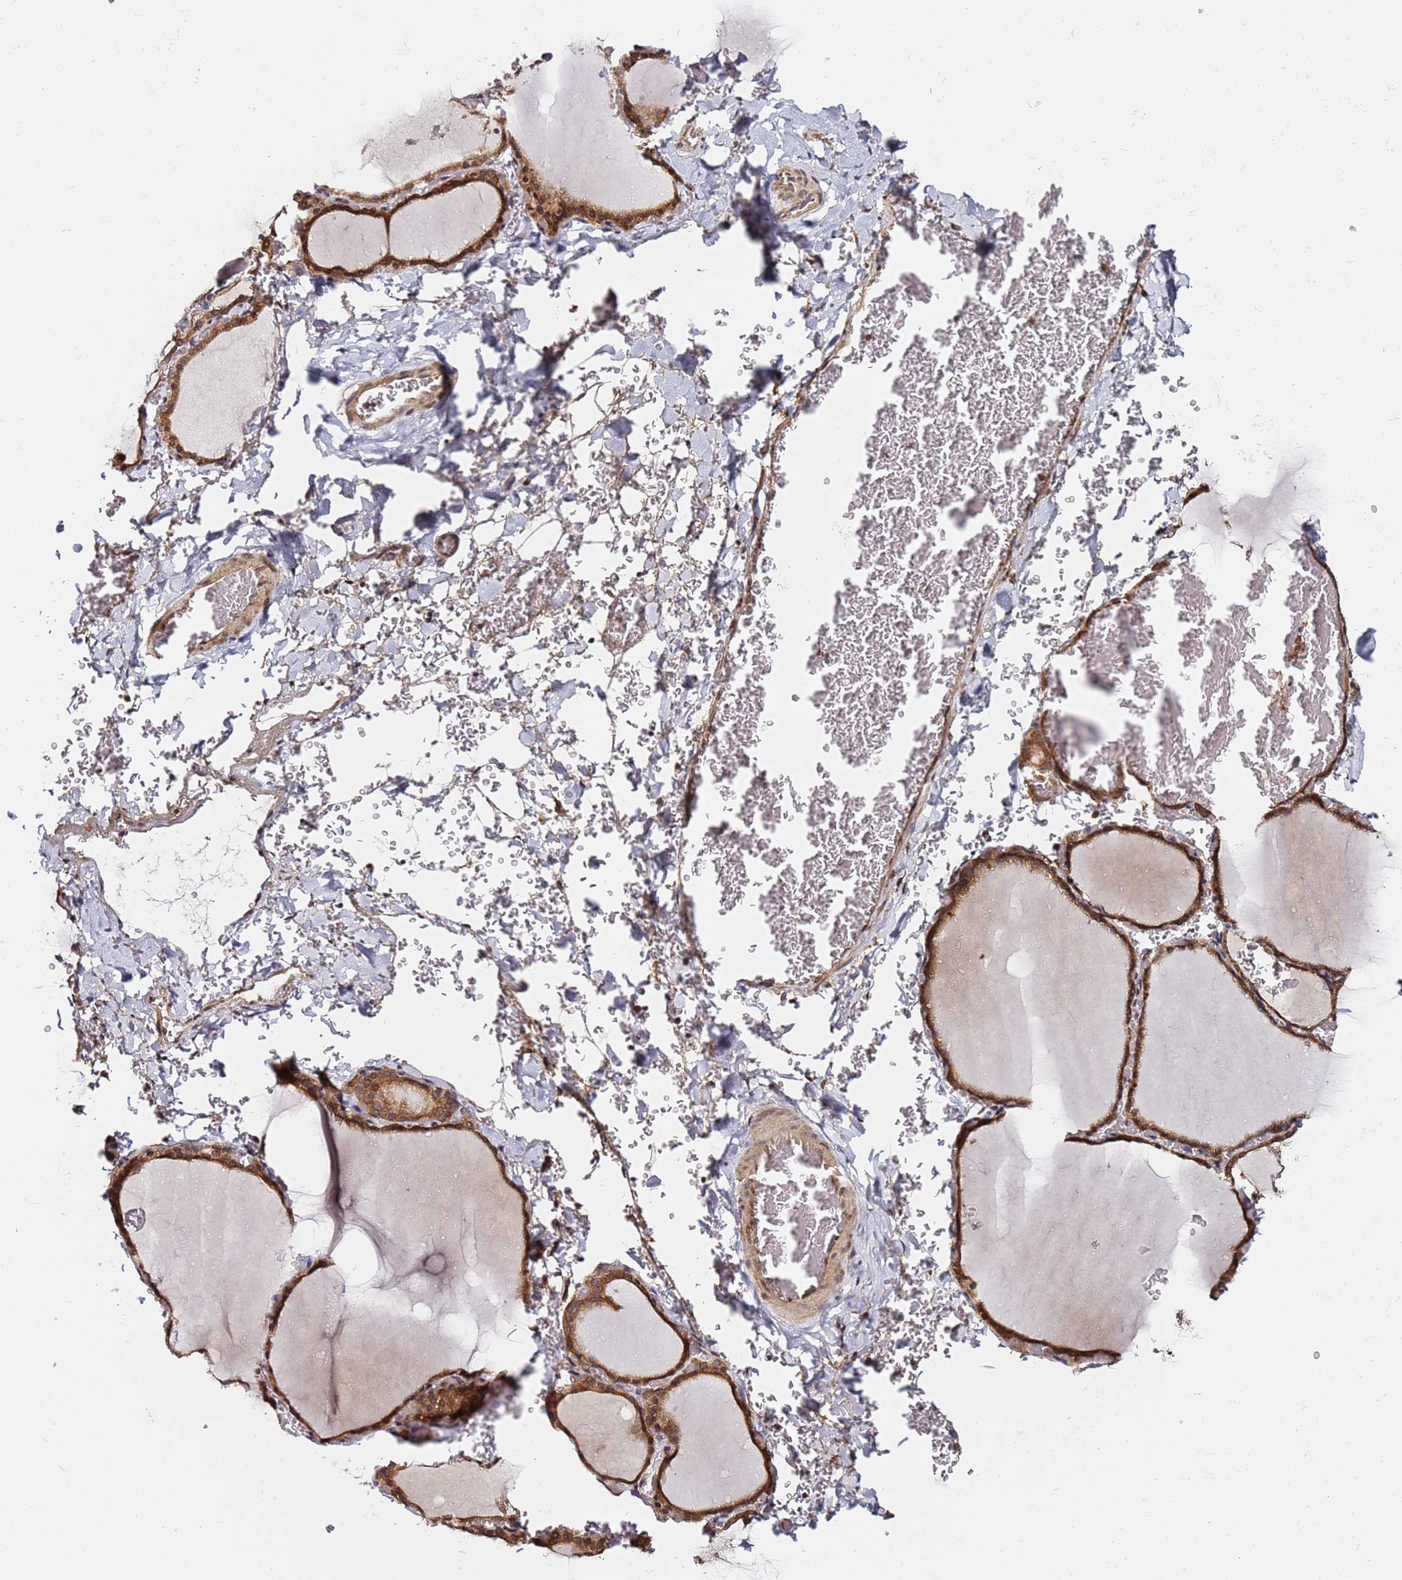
{"staining": {"intensity": "strong", "quantity": ">75%", "location": "cytoplasmic/membranous"}, "tissue": "thyroid gland", "cell_type": "Glandular cells", "image_type": "normal", "snomed": [{"axis": "morphology", "description": "Normal tissue, NOS"}, {"axis": "topography", "description": "Thyroid gland"}], "caption": "Thyroid gland stained with DAB (3,3'-diaminobenzidine) immunohistochemistry (IHC) demonstrates high levels of strong cytoplasmic/membranous positivity in about >75% of glandular cells. The staining was performed using DAB (3,3'-diaminobenzidine), with brown indicating positive protein expression. Nuclei are stained blue with hematoxylin.", "gene": "PRKAB2", "patient": {"sex": "female", "age": 39}}